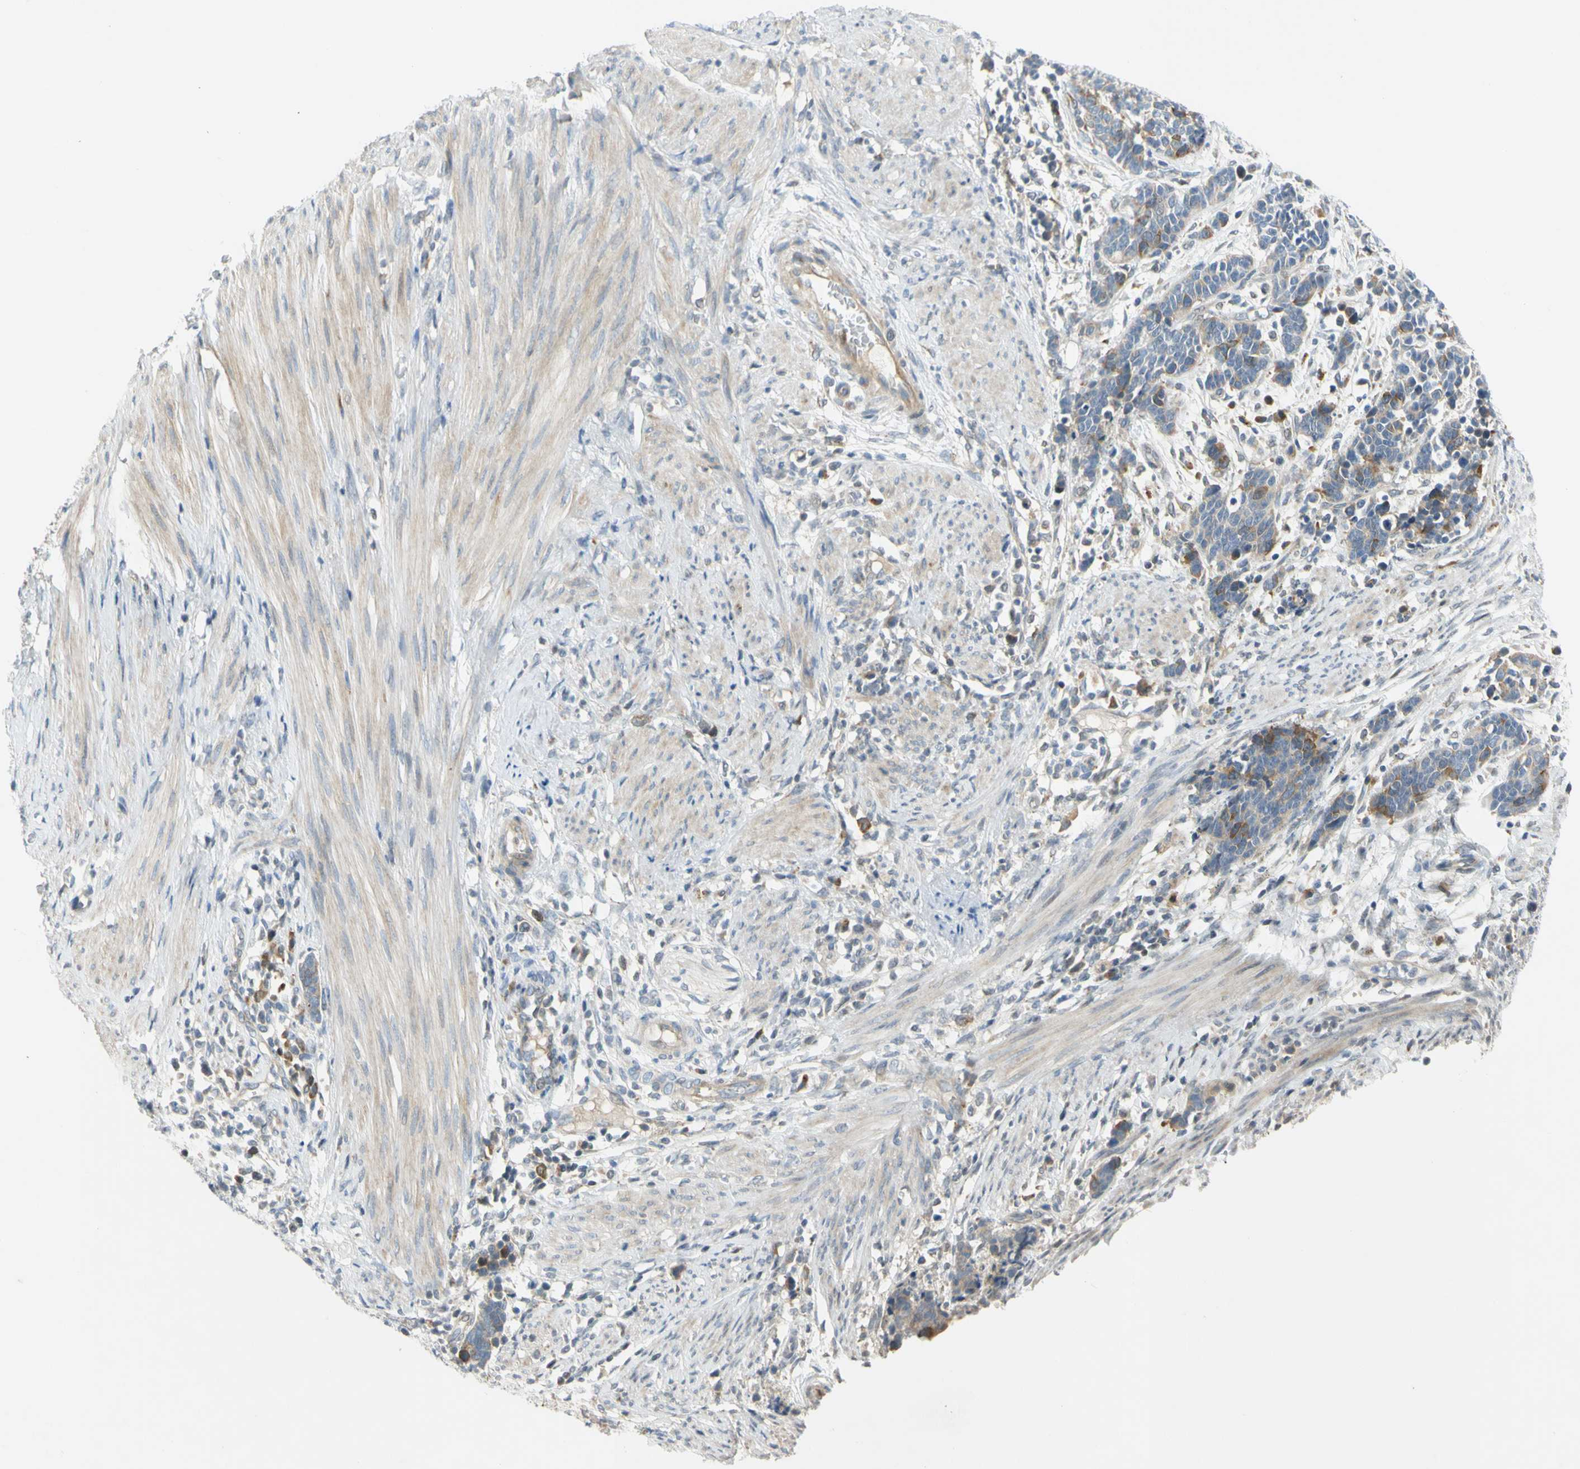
{"staining": {"intensity": "strong", "quantity": "<25%", "location": "cytoplasmic/membranous"}, "tissue": "cervical cancer", "cell_type": "Tumor cells", "image_type": "cancer", "snomed": [{"axis": "morphology", "description": "Squamous cell carcinoma, NOS"}, {"axis": "topography", "description": "Cervix"}], "caption": "Tumor cells exhibit medium levels of strong cytoplasmic/membranous positivity in approximately <25% of cells in human cervical cancer.", "gene": "CCNB2", "patient": {"sex": "female", "age": 35}}